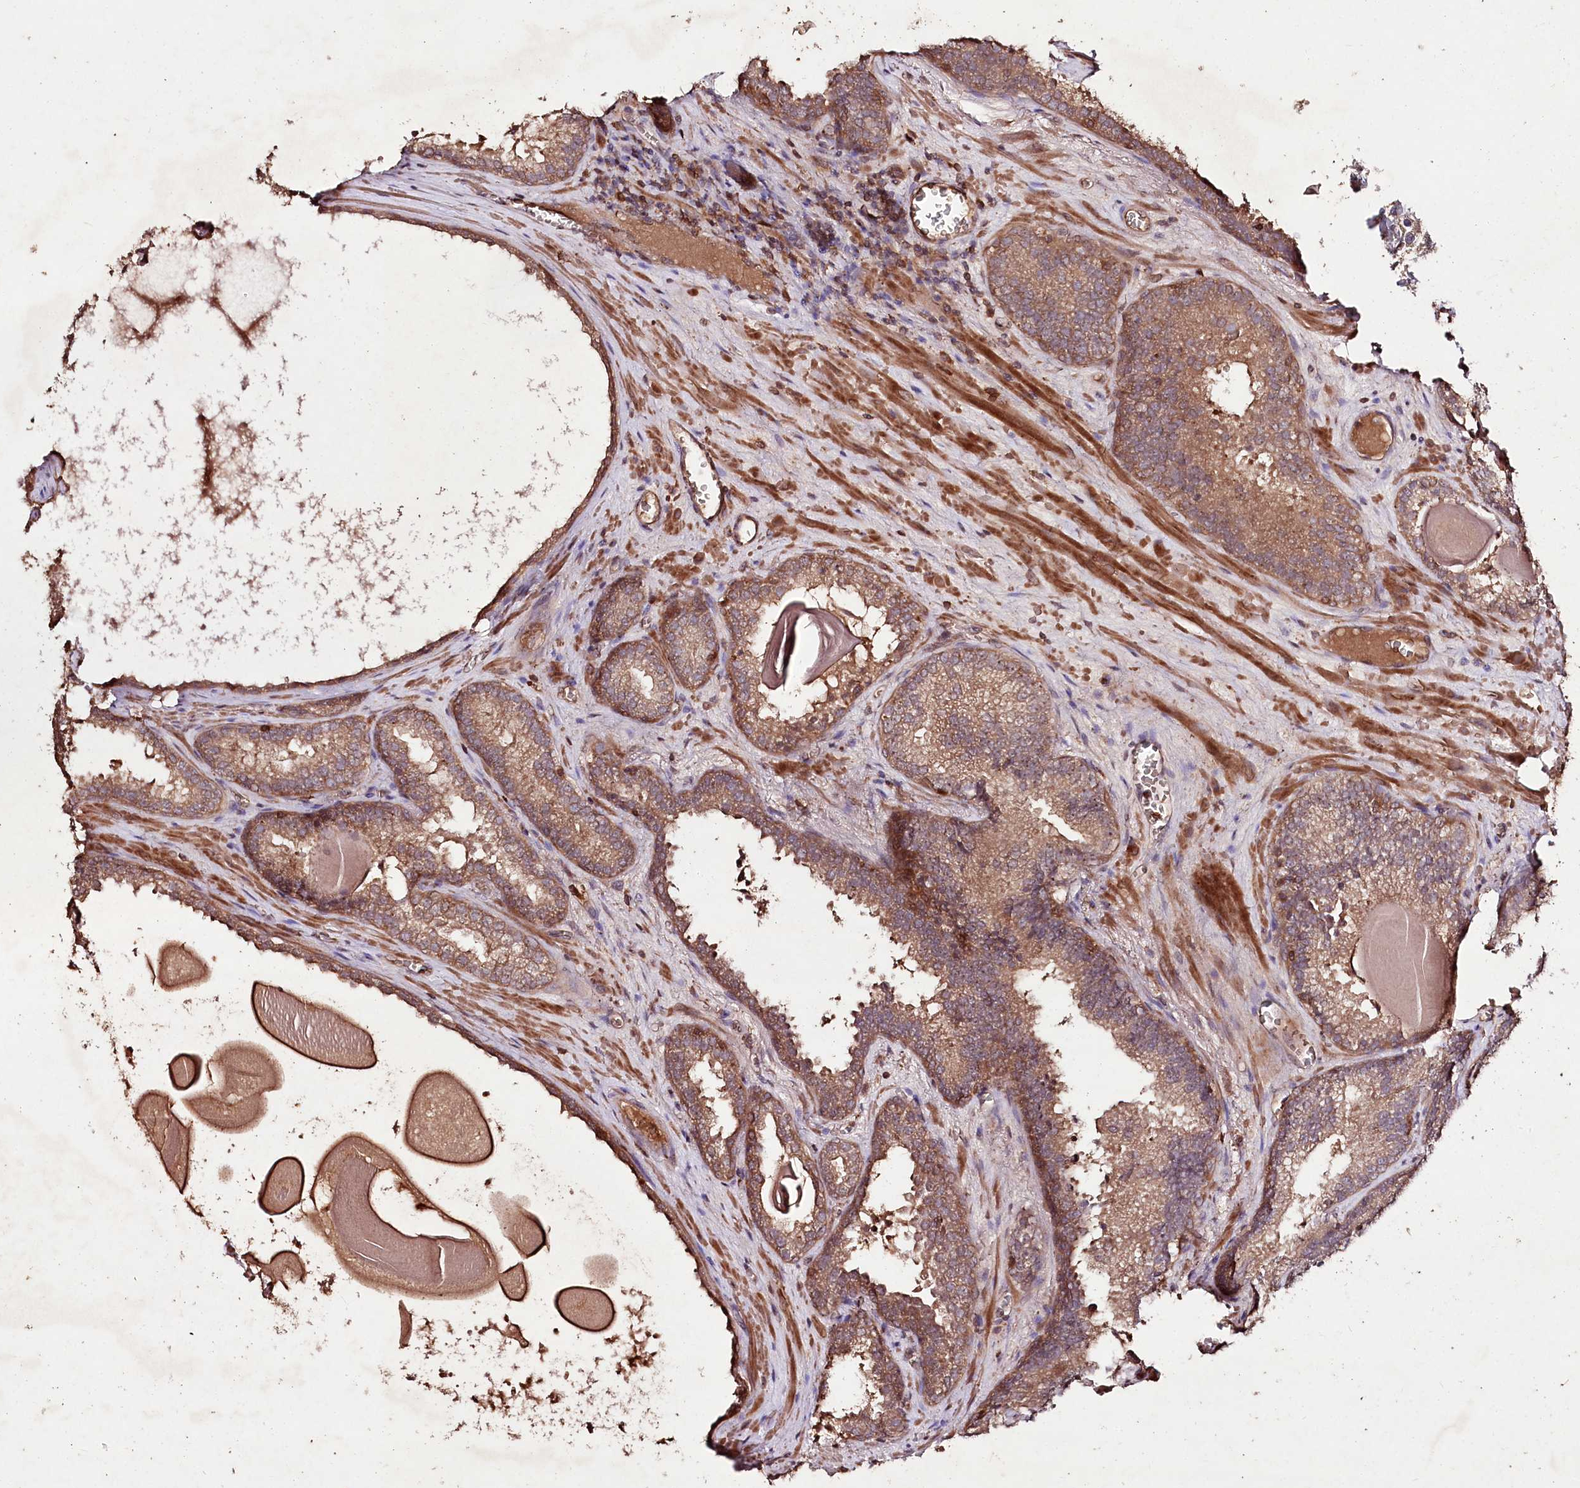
{"staining": {"intensity": "moderate", "quantity": ">75%", "location": "cytoplasmic/membranous"}, "tissue": "prostate cancer", "cell_type": "Tumor cells", "image_type": "cancer", "snomed": [{"axis": "morphology", "description": "Adenocarcinoma, High grade"}, {"axis": "topography", "description": "Prostate"}], "caption": "The histopathology image exhibits immunohistochemical staining of prostate cancer. There is moderate cytoplasmic/membranous staining is identified in about >75% of tumor cells. Nuclei are stained in blue.", "gene": "FAM53B", "patient": {"sex": "male", "age": 66}}